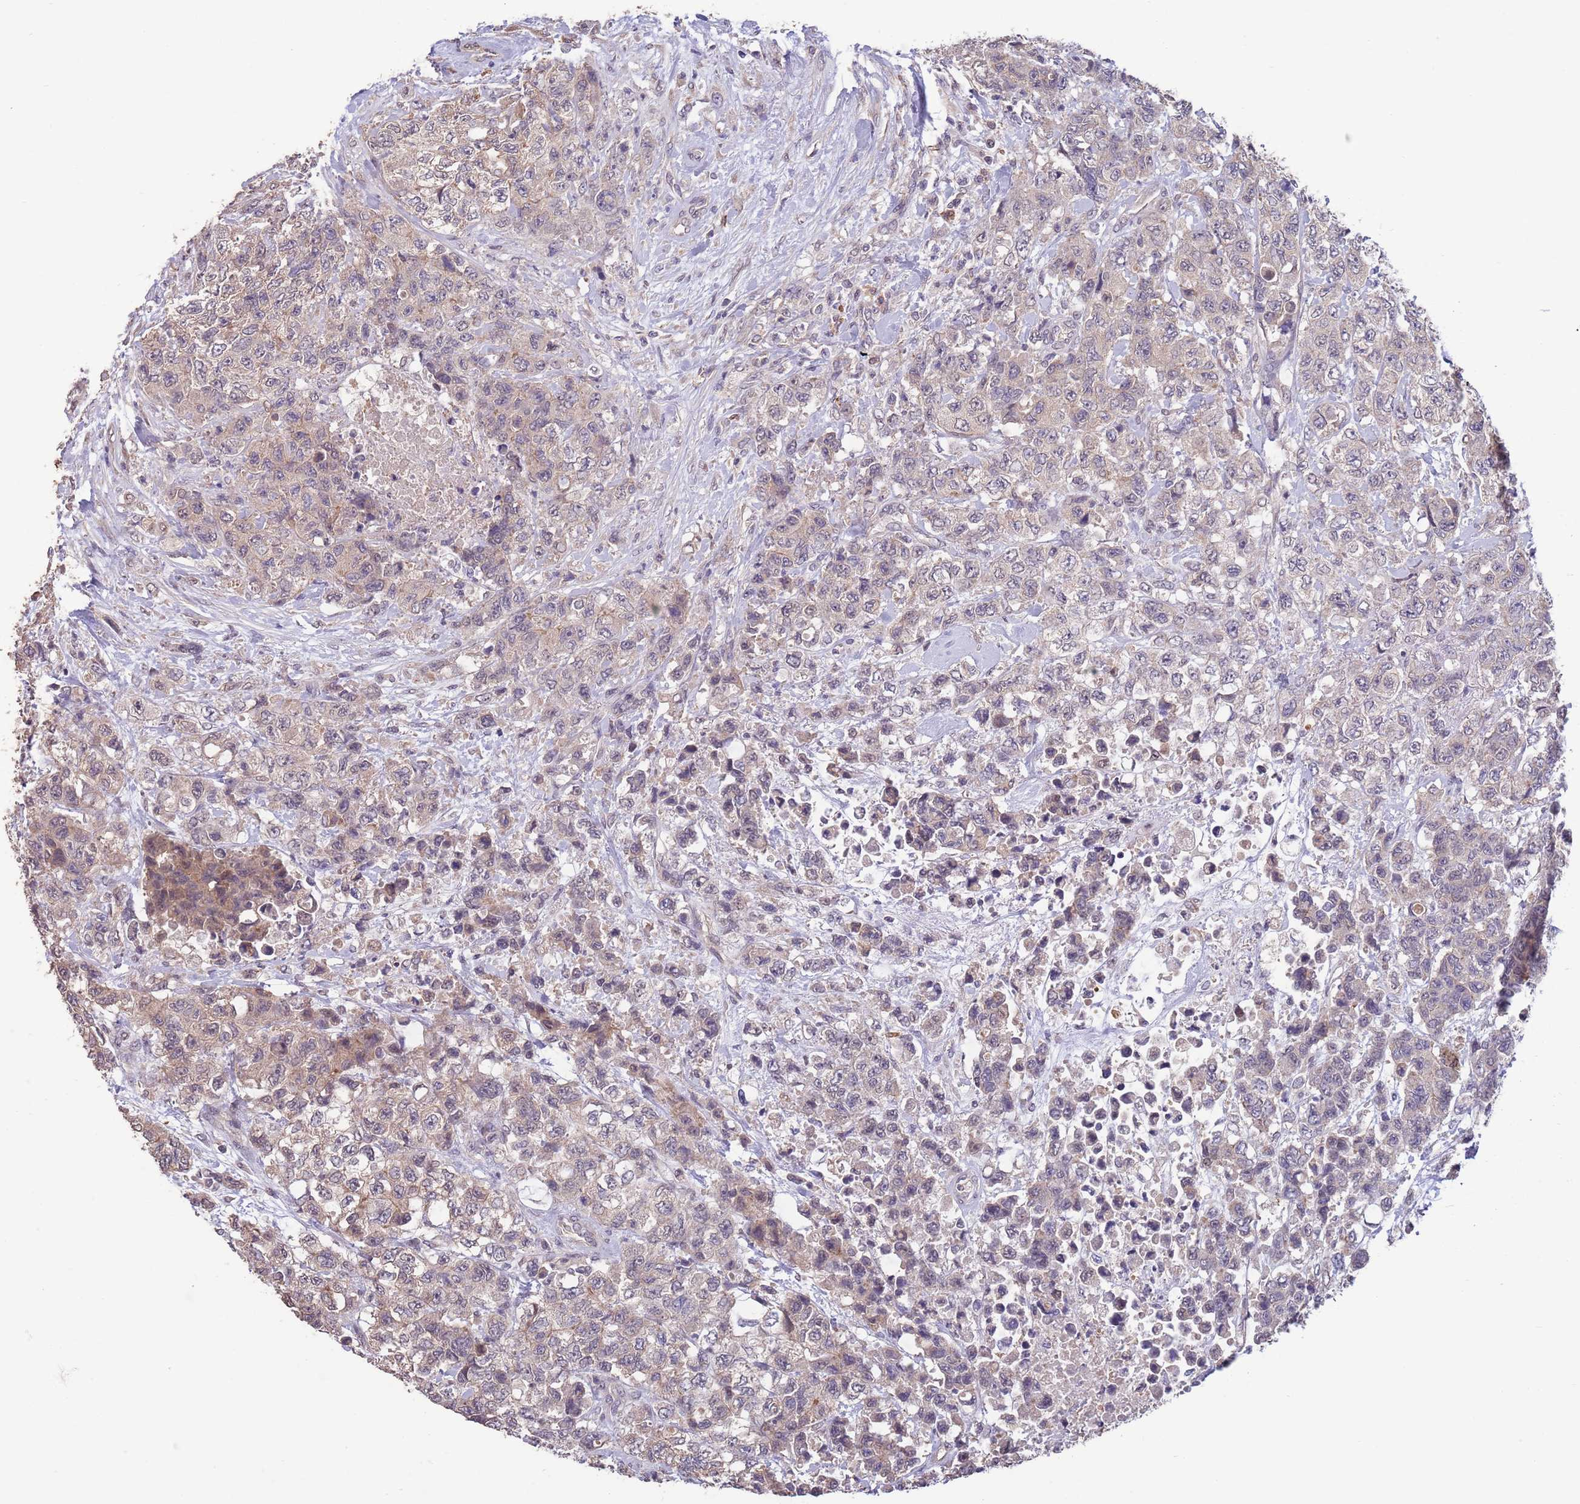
{"staining": {"intensity": "weak", "quantity": "<25%", "location": "cytoplasmic/membranous"}, "tissue": "urothelial cancer", "cell_type": "Tumor cells", "image_type": "cancer", "snomed": [{"axis": "morphology", "description": "Urothelial carcinoma, High grade"}, {"axis": "topography", "description": "Urinary bladder"}], "caption": "Immunohistochemistry (IHC) of human urothelial cancer shows no staining in tumor cells.", "gene": "MARVELD2", "patient": {"sex": "female", "age": 78}}